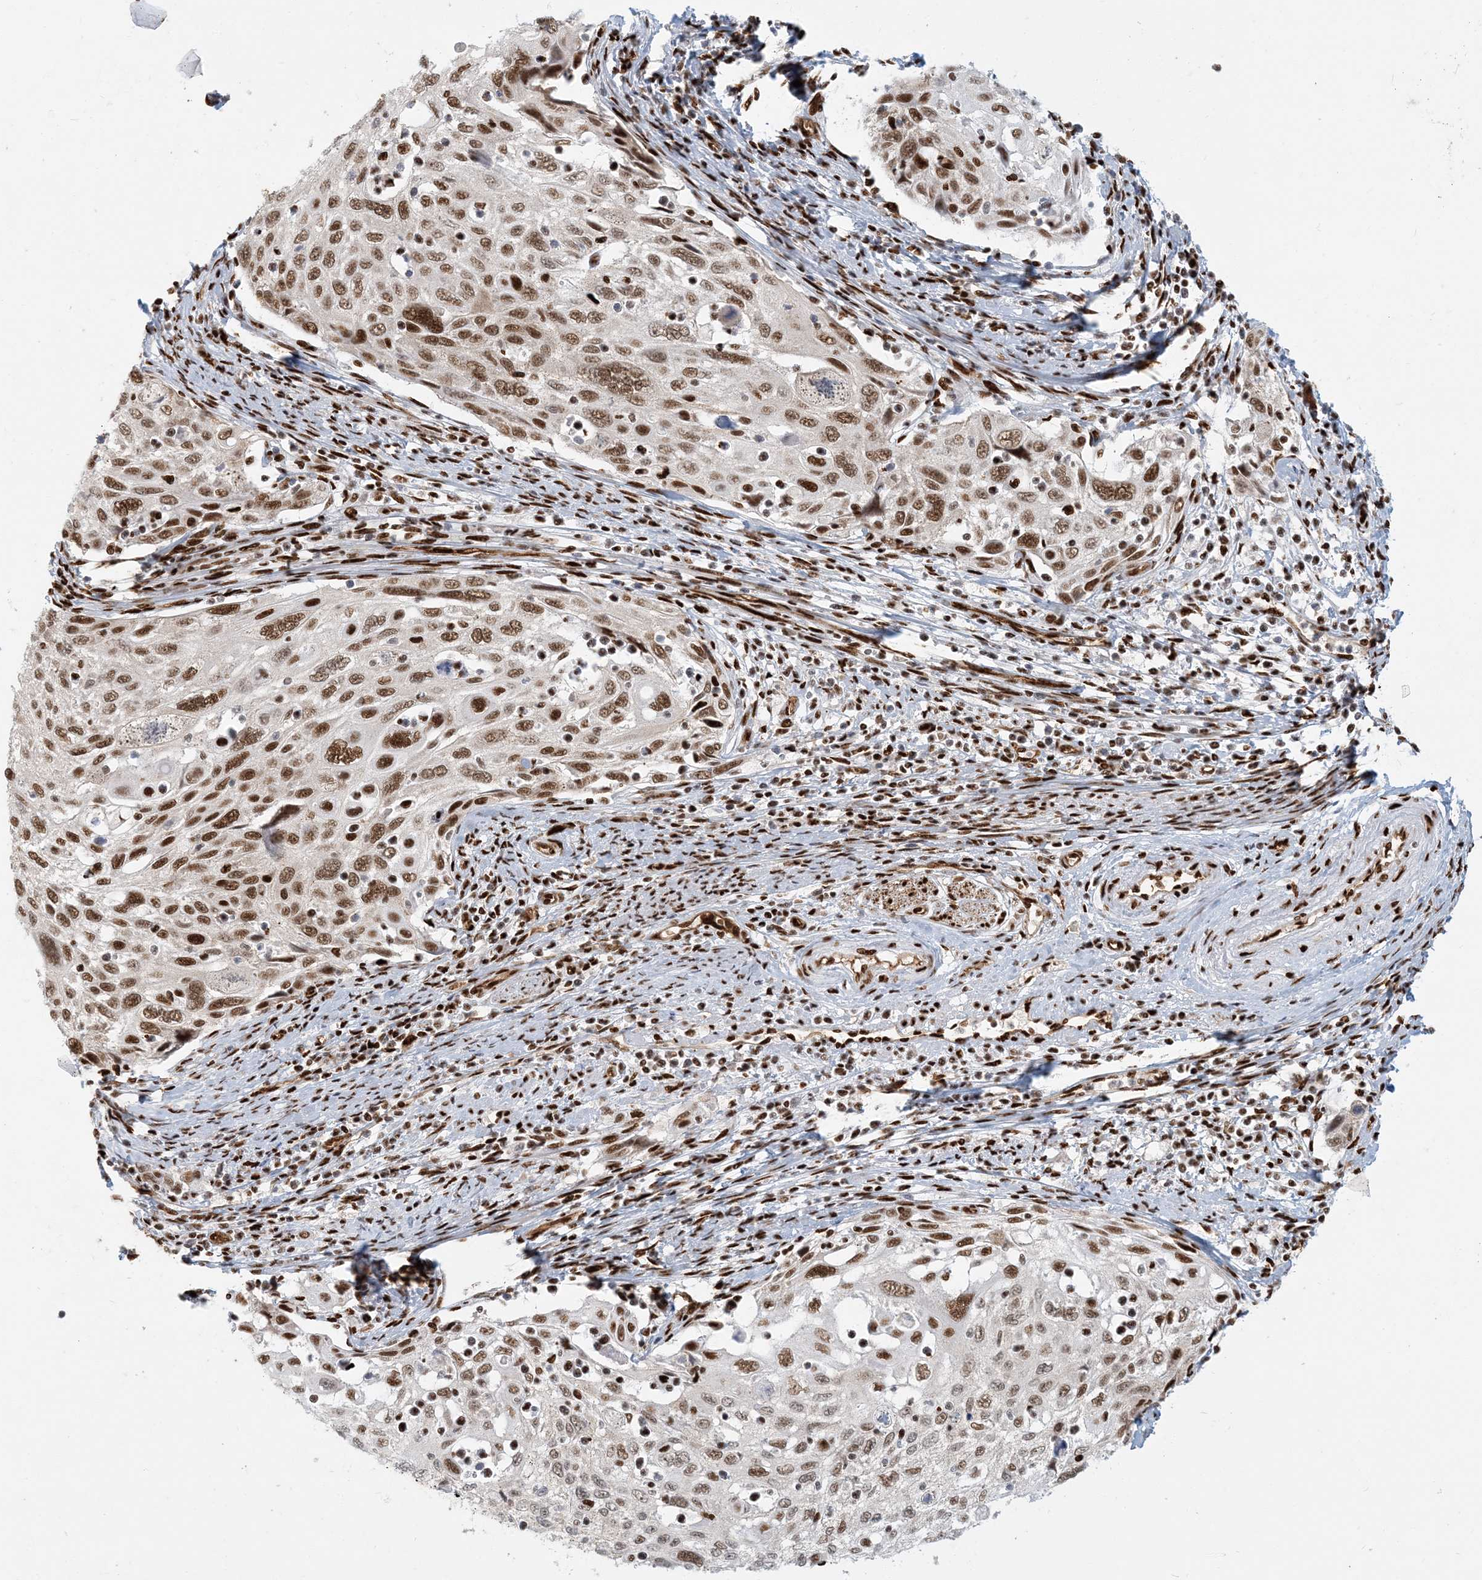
{"staining": {"intensity": "moderate", "quantity": ">75%", "location": "nuclear"}, "tissue": "cervical cancer", "cell_type": "Tumor cells", "image_type": "cancer", "snomed": [{"axis": "morphology", "description": "Squamous cell carcinoma, NOS"}, {"axis": "topography", "description": "Cervix"}], "caption": "A brown stain labels moderate nuclear expression of a protein in cervical cancer (squamous cell carcinoma) tumor cells.", "gene": "CKS2", "patient": {"sex": "female", "age": 70}}